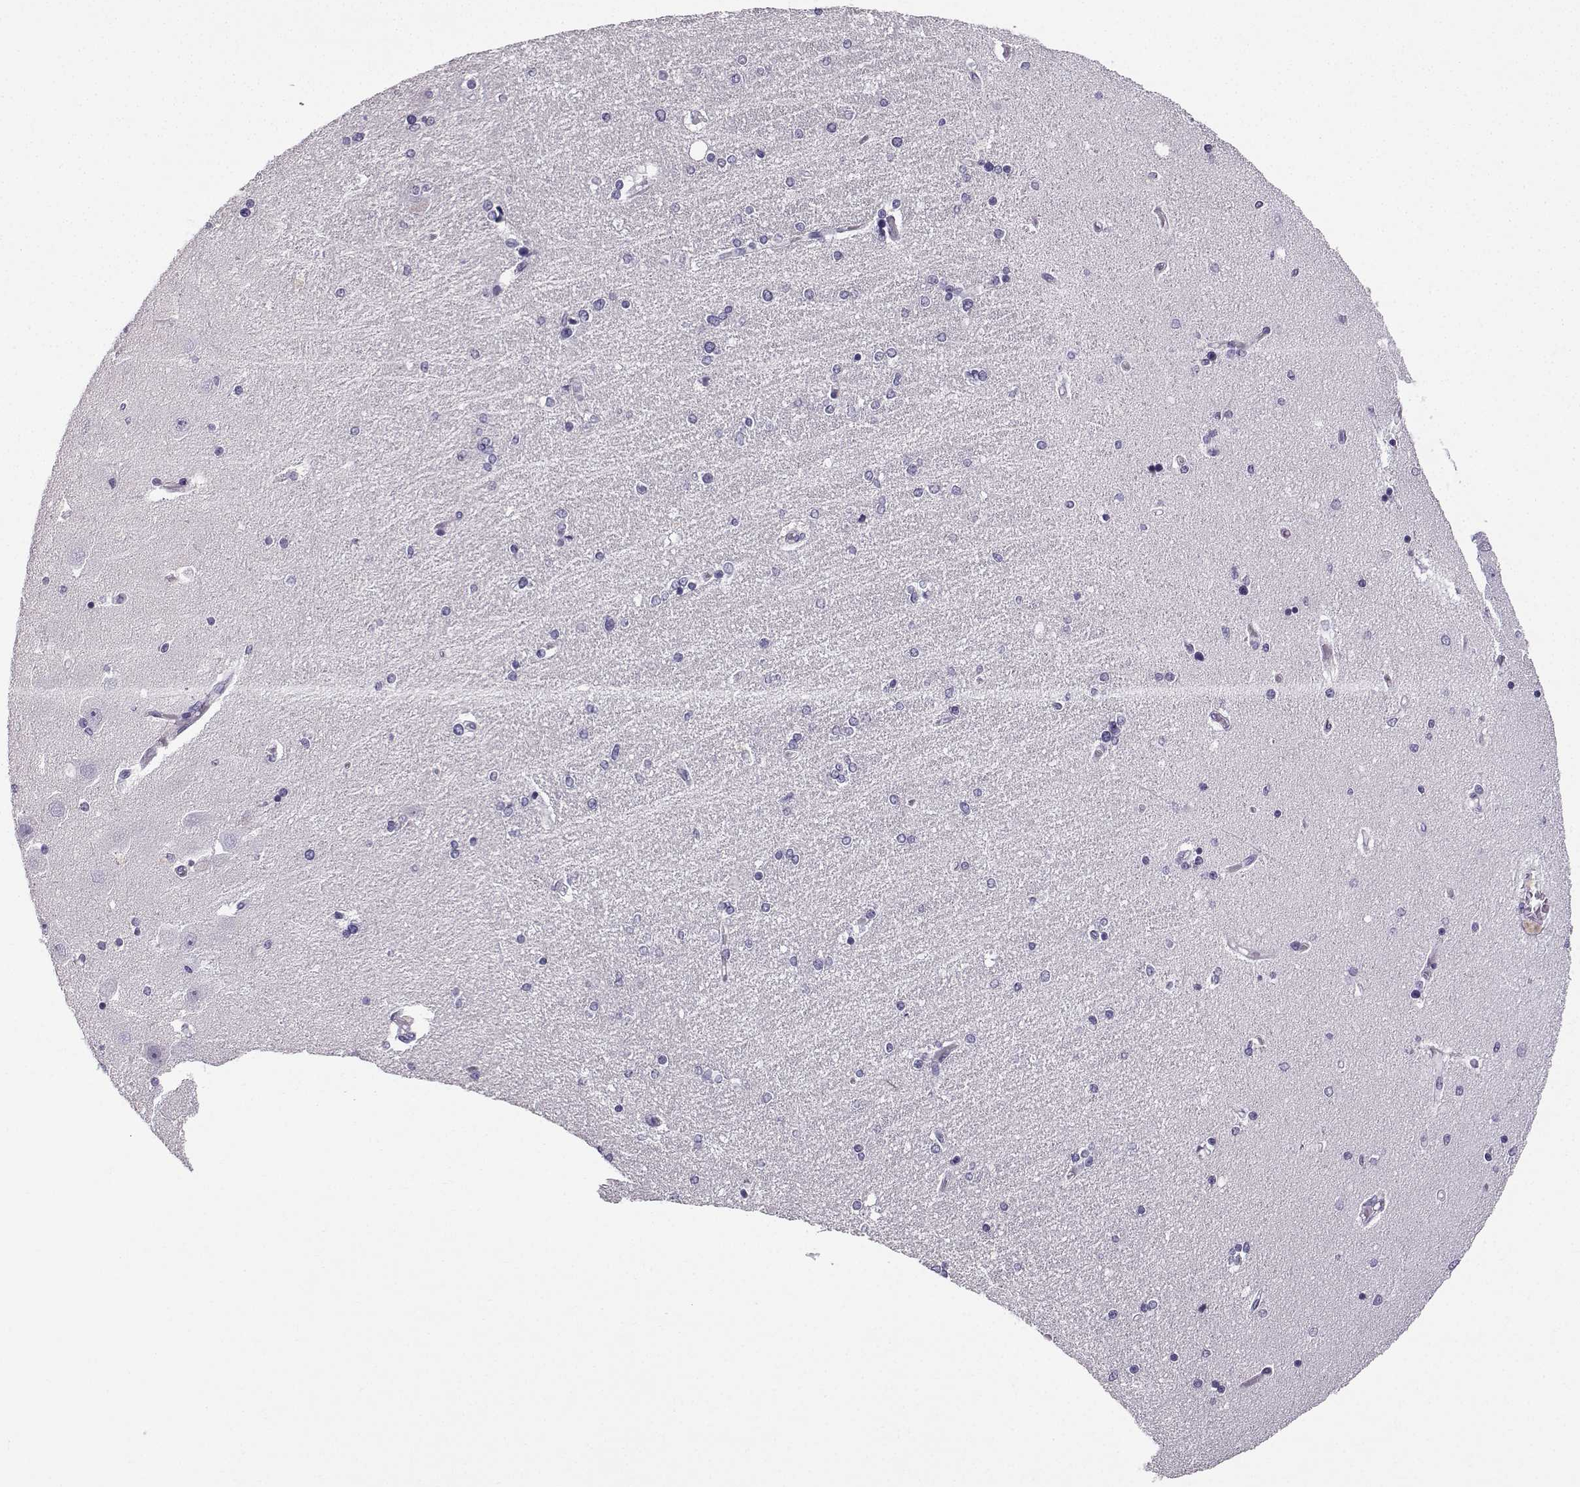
{"staining": {"intensity": "negative", "quantity": "none", "location": "none"}, "tissue": "hippocampus", "cell_type": "Glial cells", "image_type": "normal", "snomed": [{"axis": "morphology", "description": "Normal tissue, NOS"}, {"axis": "topography", "description": "Hippocampus"}], "caption": "Immunohistochemistry histopathology image of normal hippocampus: human hippocampus stained with DAB exhibits no significant protein expression in glial cells.", "gene": "ZBTB8B", "patient": {"sex": "female", "age": 54}}